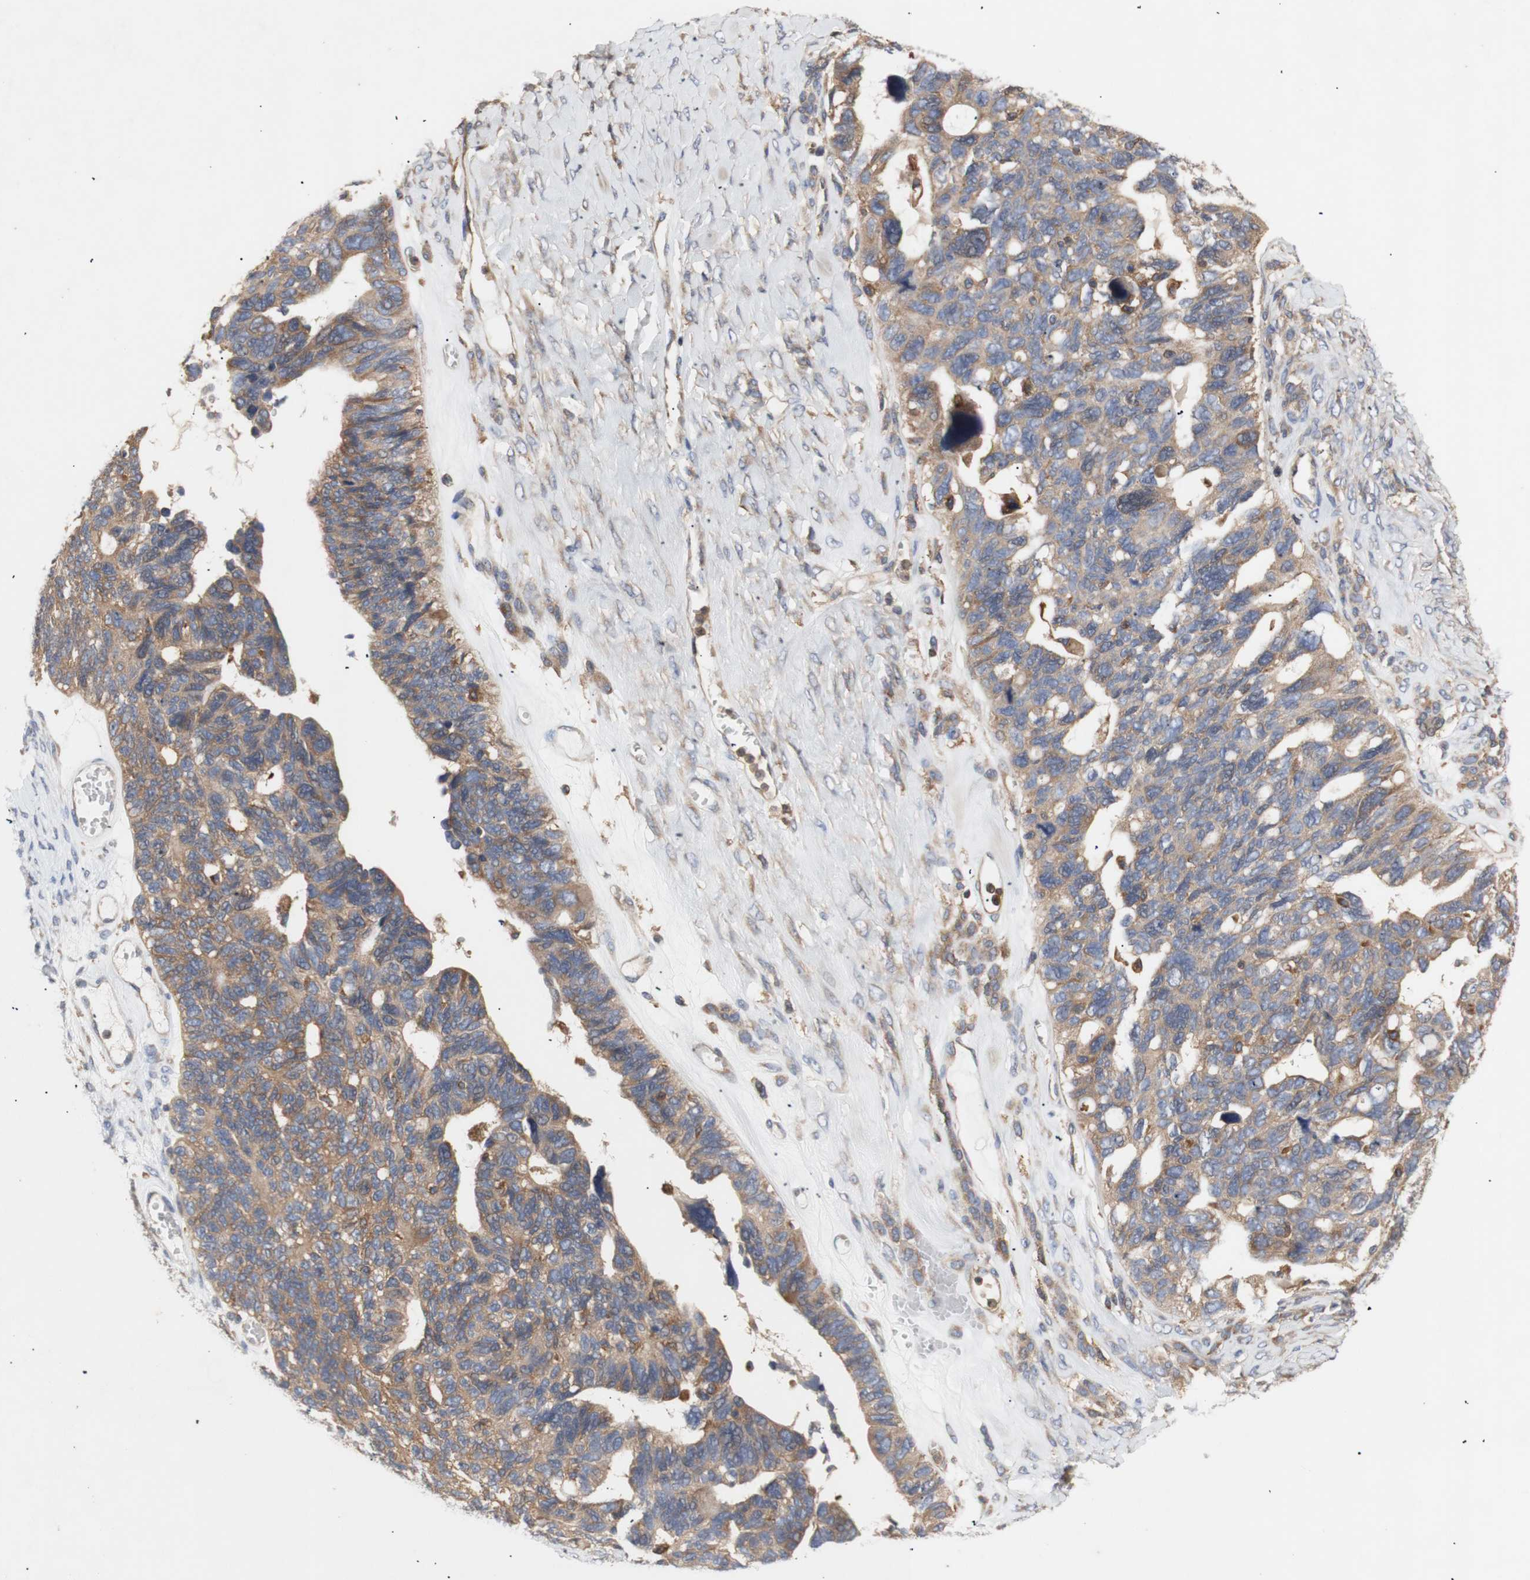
{"staining": {"intensity": "moderate", "quantity": "25%-75%", "location": "cytoplasmic/membranous"}, "tissue": "ovarian cancer", "cell_type": "Tumor cells", "image_type": "cancer", "snomed": [{"axis": "morphology", "description": "Cystadenocarcinoma, serous, NOS"}, {"axis": "topography", "description": "Ovary"}], "caption": "About 25%-75% of tumor cells in ovarian cancer (serous cystadenocarcinoma) demonstrate moderate cytoplasmic/membranous protein positivity as visualized by brown immunohistochemical staining.", "gene": "IKBKG", "patient": {"sex": "female", "age": 79}}